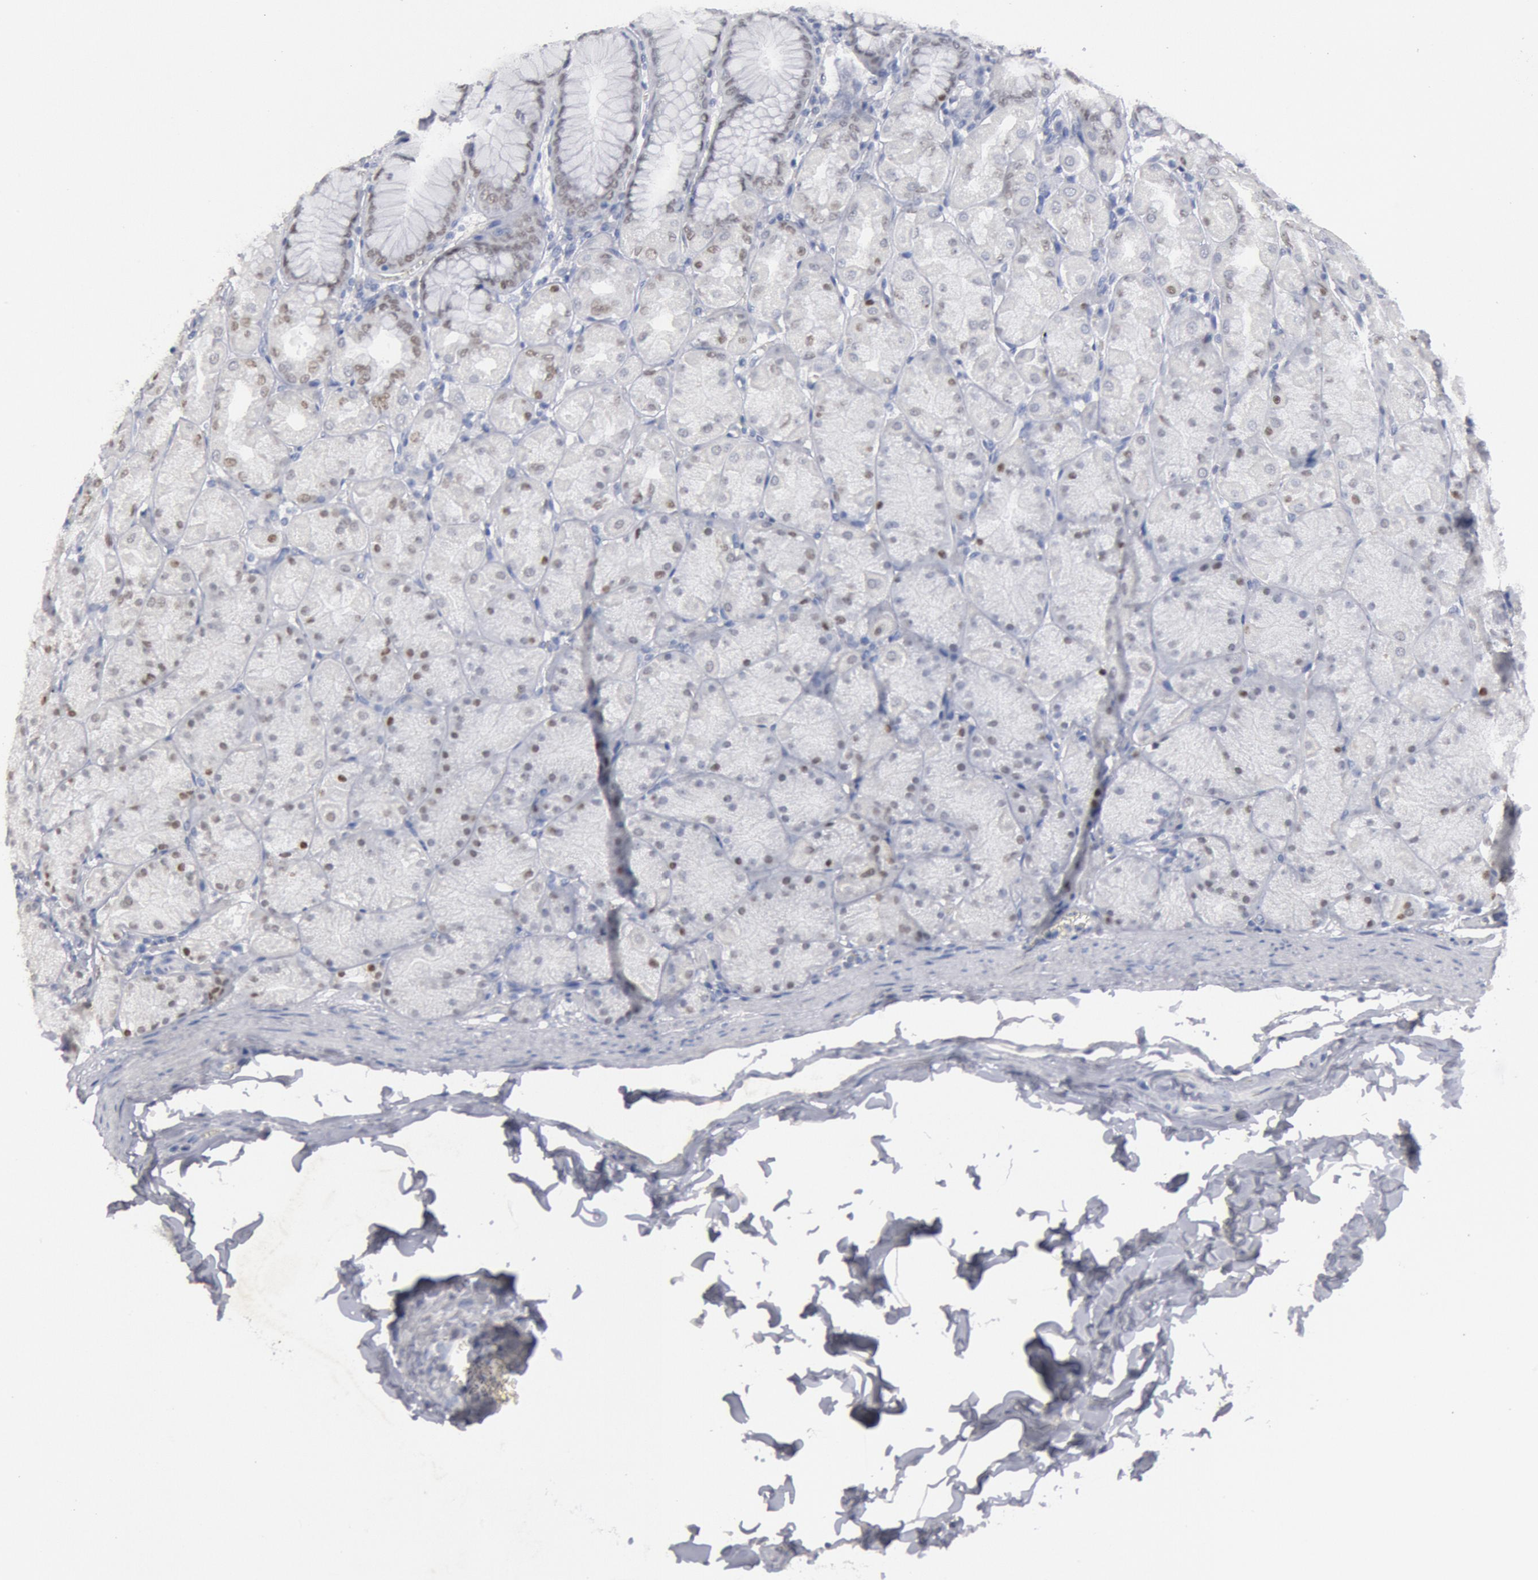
{"staining": {"intensity": "moderate", "quantity": "25%-75%", "location": "nuclear"}, "tissue": "stomach", "cell_type": "Glandular cells", "image_type": "normal", "snomed": [{"axis": "morphology", "description": "Normal tissue, NOS"}, {"axis": "topography", "description": "Stomach, upper"}], "caption": "Immunohistochemistry staining of normal stomach, which shows medium levels of moderate nuclear positivity in approximately 25%-75% of glandular cells indicating moderate nuclear protein staining. The staining was performed using DAB (3,3'-diaminobenzidine) (brown) for protein detection and nuclei were counterstained in hematoxylin (blue).", "gene": "FOXA2", "patient": {"sex": "female", "age": 56}}